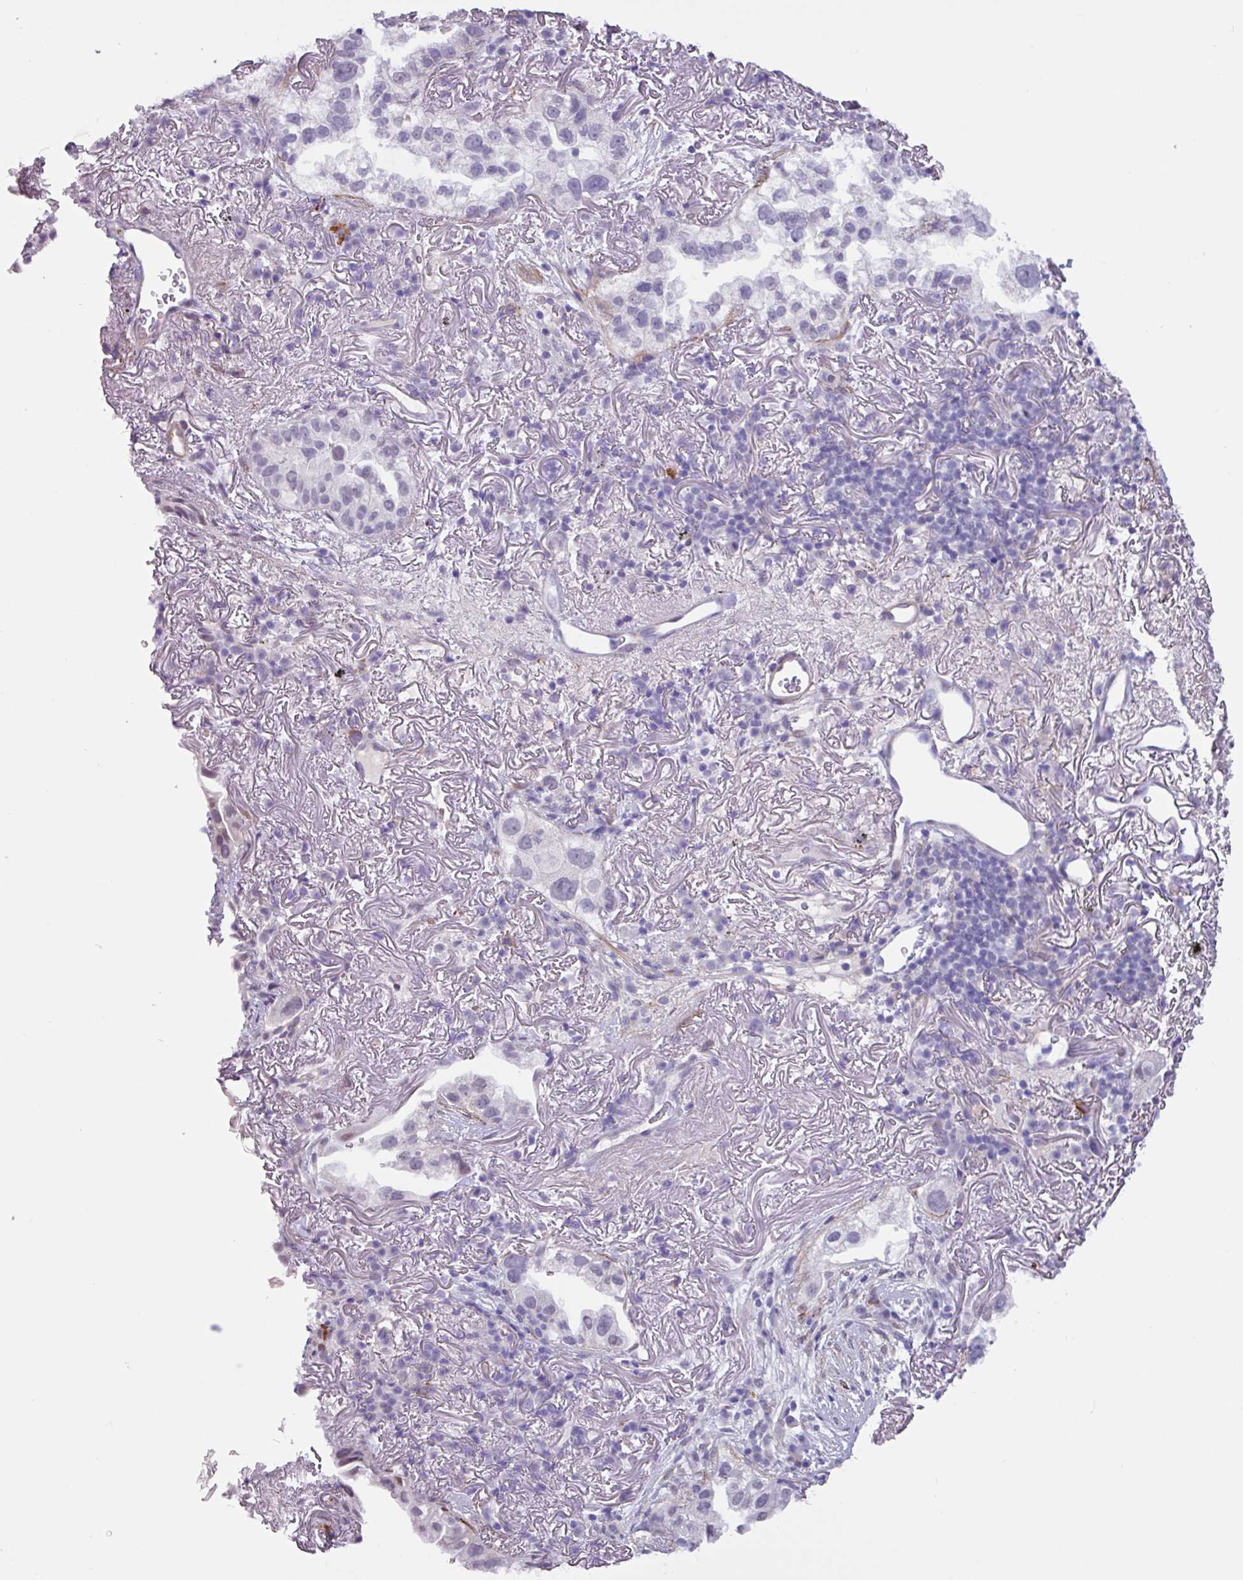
{"staining": {"intensity": "negative", "quantity": "none", "location": "none"}, "tissue": "lung cancer", "cell_type": "Tumor cells", "image_type": "cancer", "snomed": [{"axis": "morphology", "description": "Adenocarcinoma, NOS"}, {"axis": "topography", "description": "Lung"}], "caption": "IHC micrograph of neoplastic tissue: lung cancer stained with DAB displays no significant protein positivity in tumor cells.", "gene": "OTX1", "patient": {"sex": "female", "age": 69}}